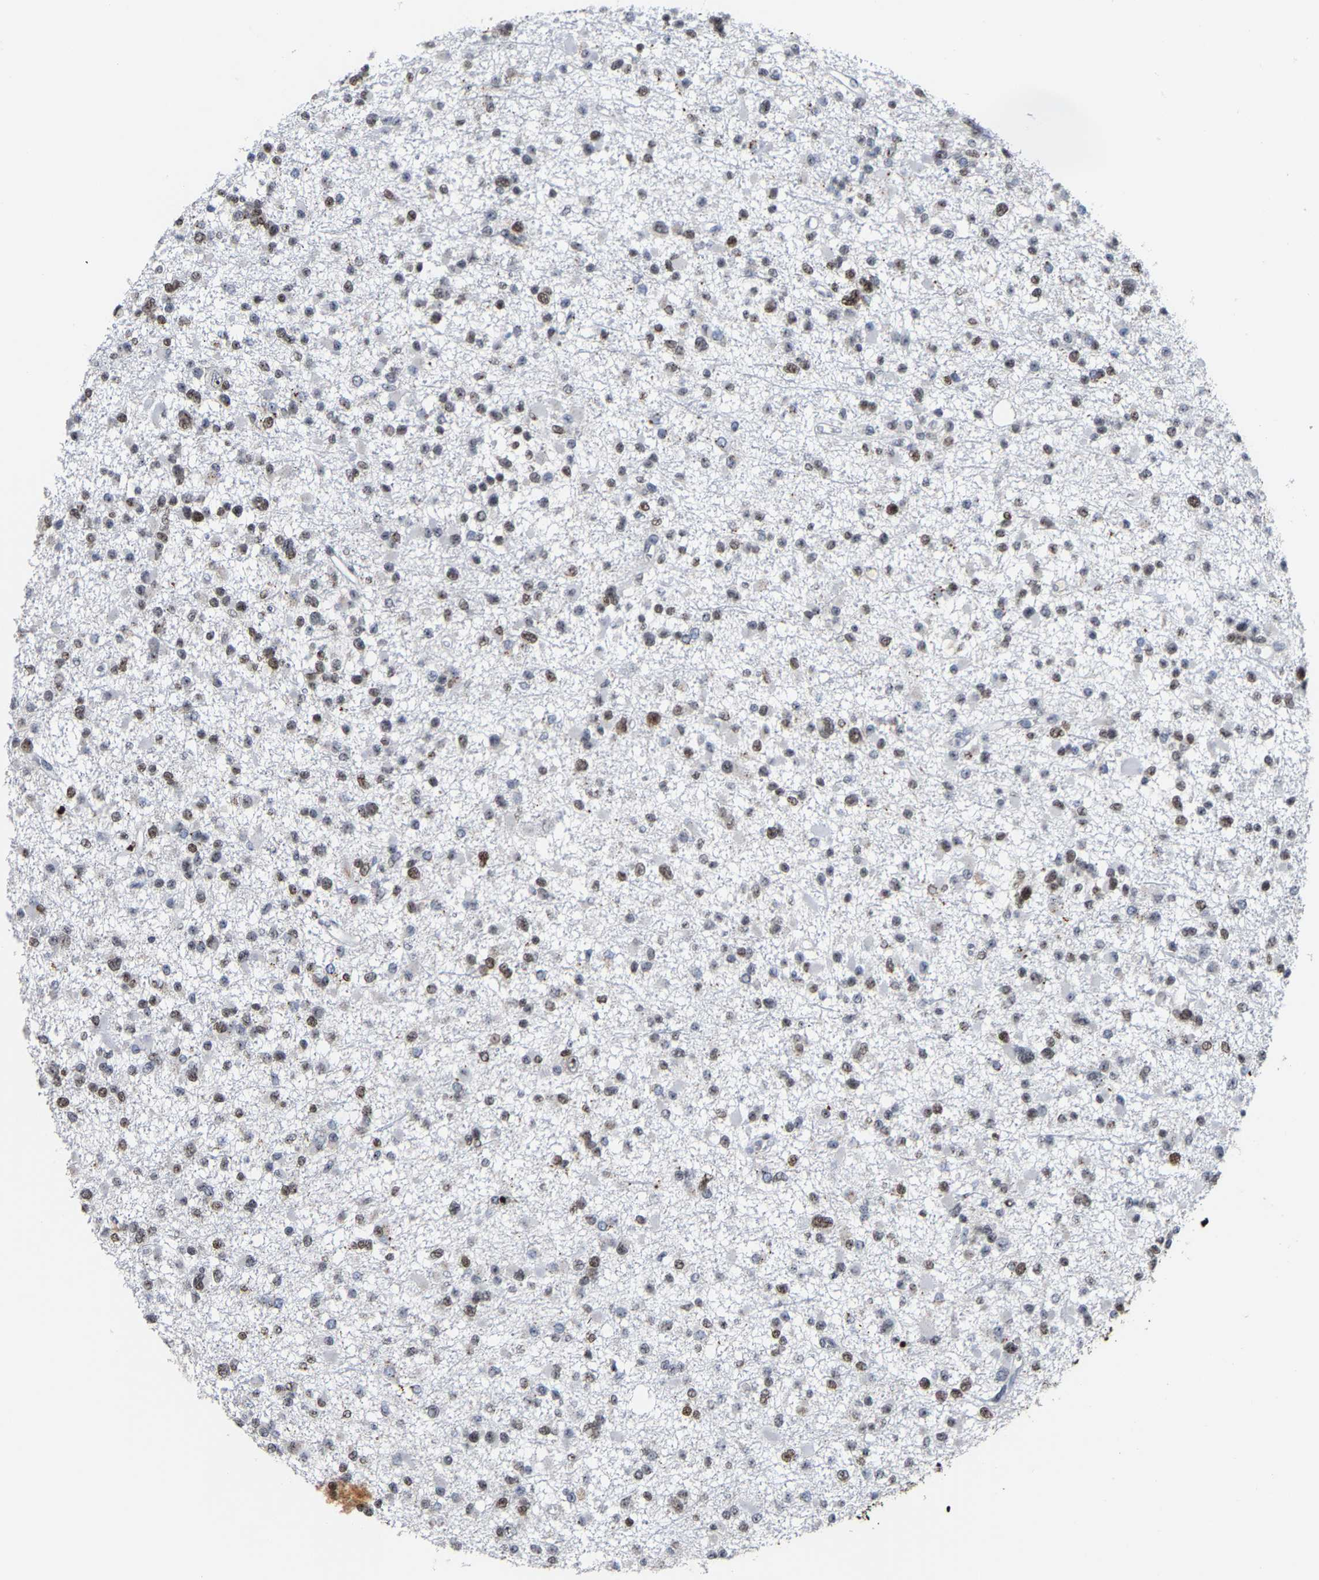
{"staining": {"intensity": "moderate", "quantity": ">75%", "location": "nuclear"}, "tissue": "glioma", "cell_type": "Tumor cells", "image_type": "cancer", "snomed": [{"axis": "morphology", "description": "Glioma, malignant, Low grade"}, {"axis": "topography", "description": "Brain"}], "caption": "Glioma stained for a protein (brown) displays moderate nuclear positive positivity in approximately >75% of tumor cells.", "gene": "NOP58", "patient": {"sex": "female", "age": 22}}